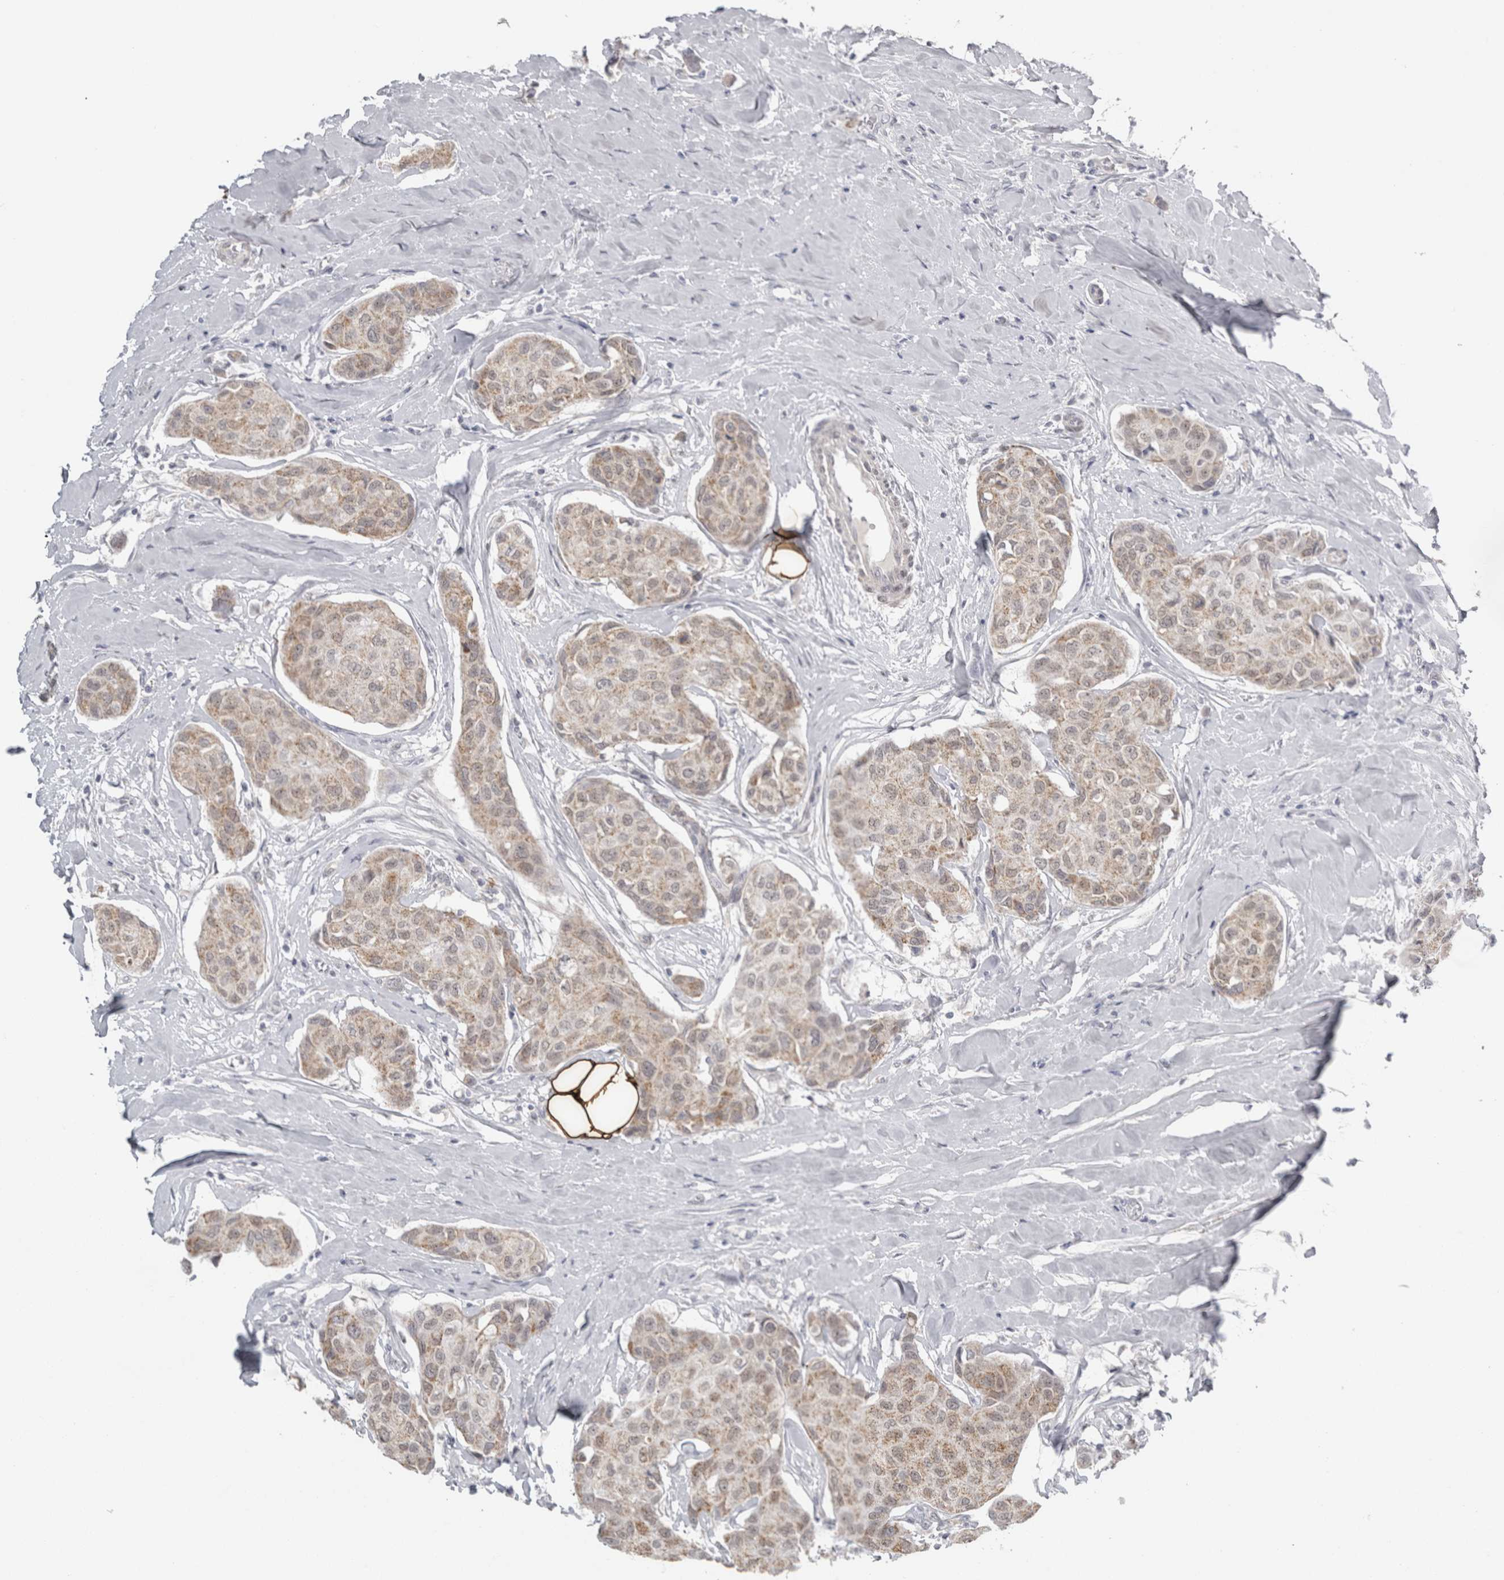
{"staining": {"intensity": "weak", "quantity": ">75%", "location": "cytoplasmic/membranous"}, "tissue": "breast cancer", "cell_type": "Tumor cells", "image_type": "cancer", "snomed": [{"axis": "morphology", "description": "Duct carcinoma"}, {"axis": "topography", "description": "Breast"}], "caption": "A micrograph of human breast cancer (infiltrating ductal carcinoma) stained for a protein displays weak cytoplasmic/membranous brown staining in tumor cells.", "gene": "PLIN1", "patient": {"sex": "female", "age": 80}}